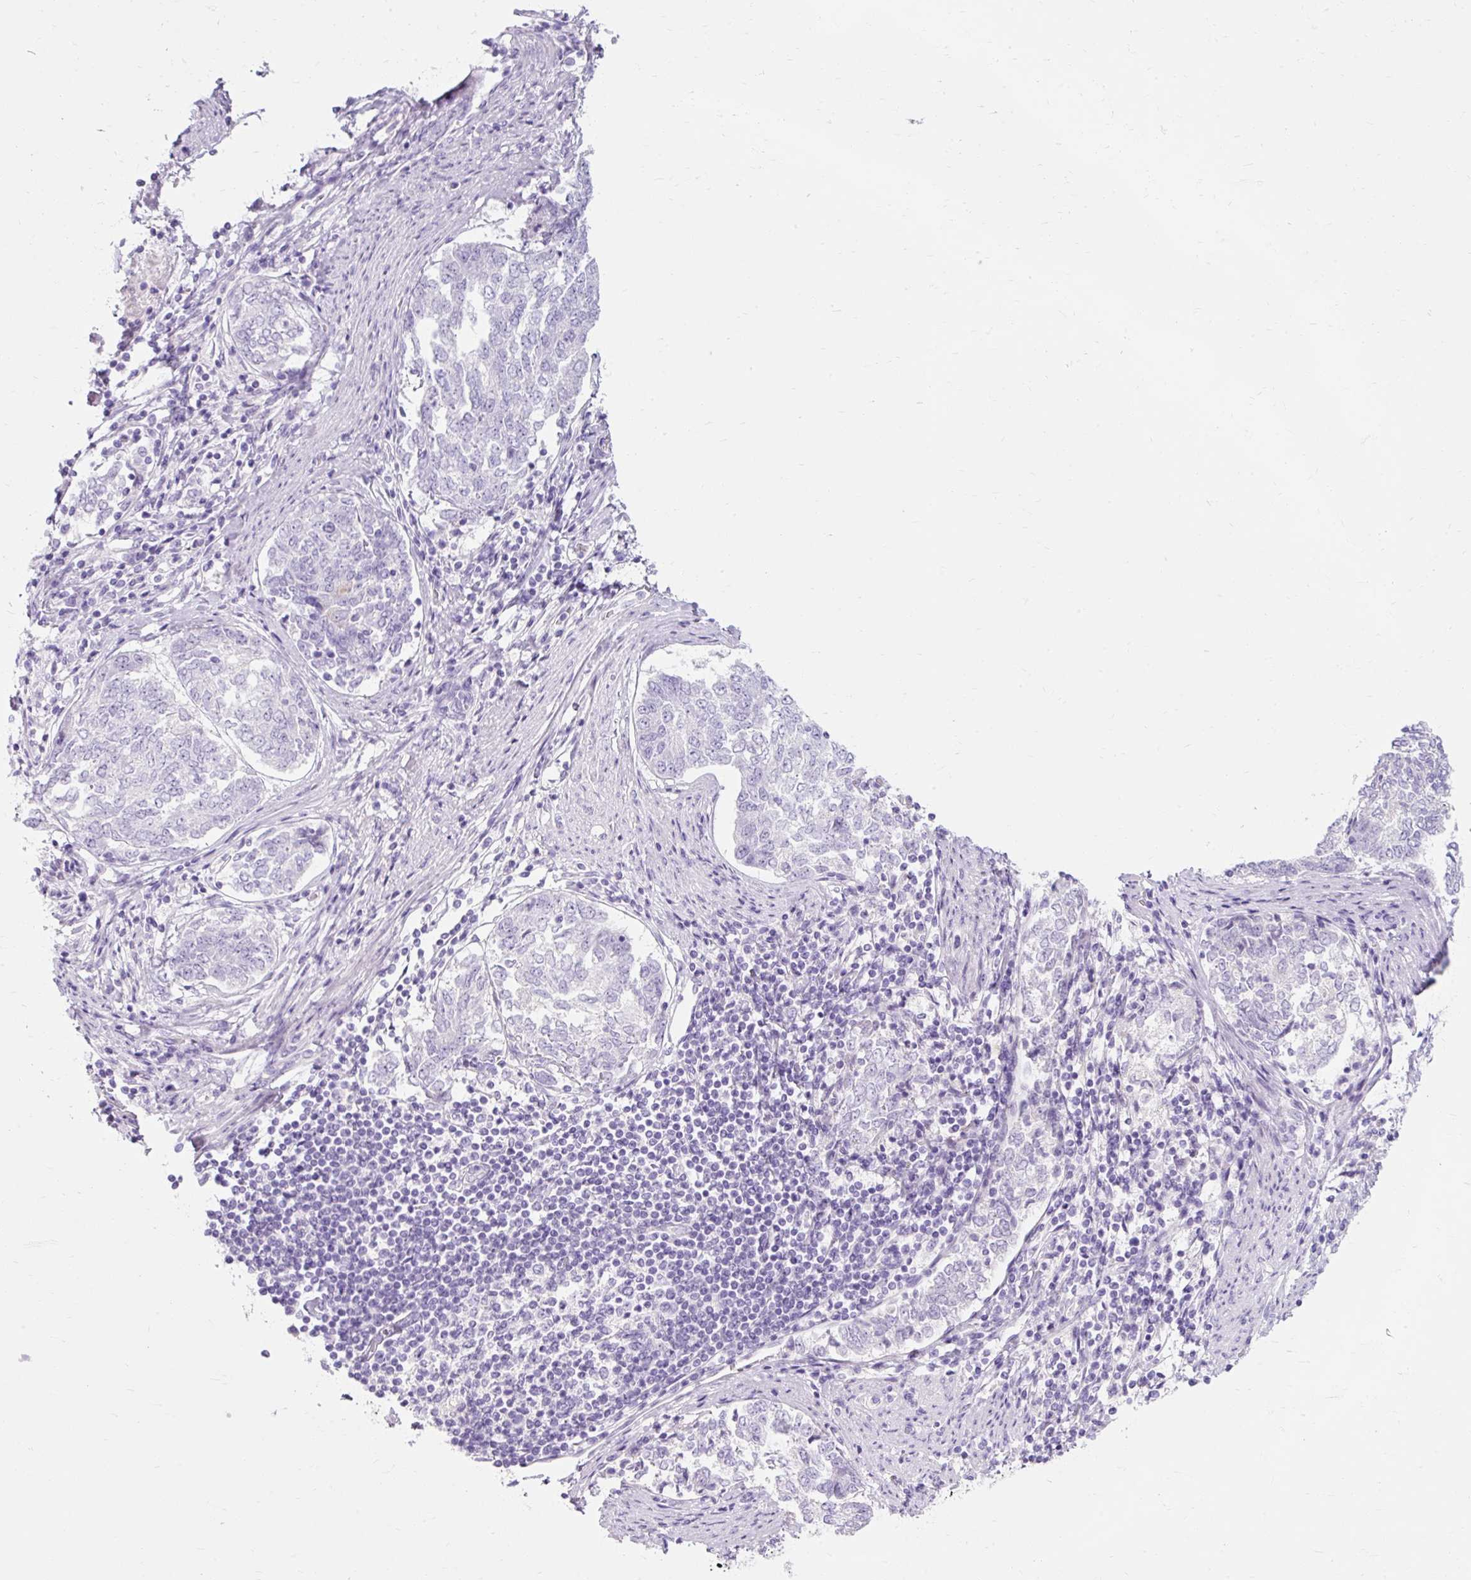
{"staining": {"intensity": "negative", "quantity": "none", "location": "none"}, "tissue": "endometrial cancer", "cell_type": "Tumor cells", "image_type": "cancer", "snomed": [{"axis": "morphology", "description": "Adenocarcinoma, NOS"}, {"axis": "topography", "description": "Endometrium"}], "caption": "Immunohistochemistry (IHC) micrograph of human endometrial adenocarcinoma stained for a protein (brown), which displays no positivity in tumor cells. (Stains: DAB (3,3'-diaminobenzidine) immunohistochemistry with hematoxylin counter stain, Microscopy: brightfield microscopy at high magnification).", "gene": "TMEM213", "patient": {"sex": "female", "age": 80}}